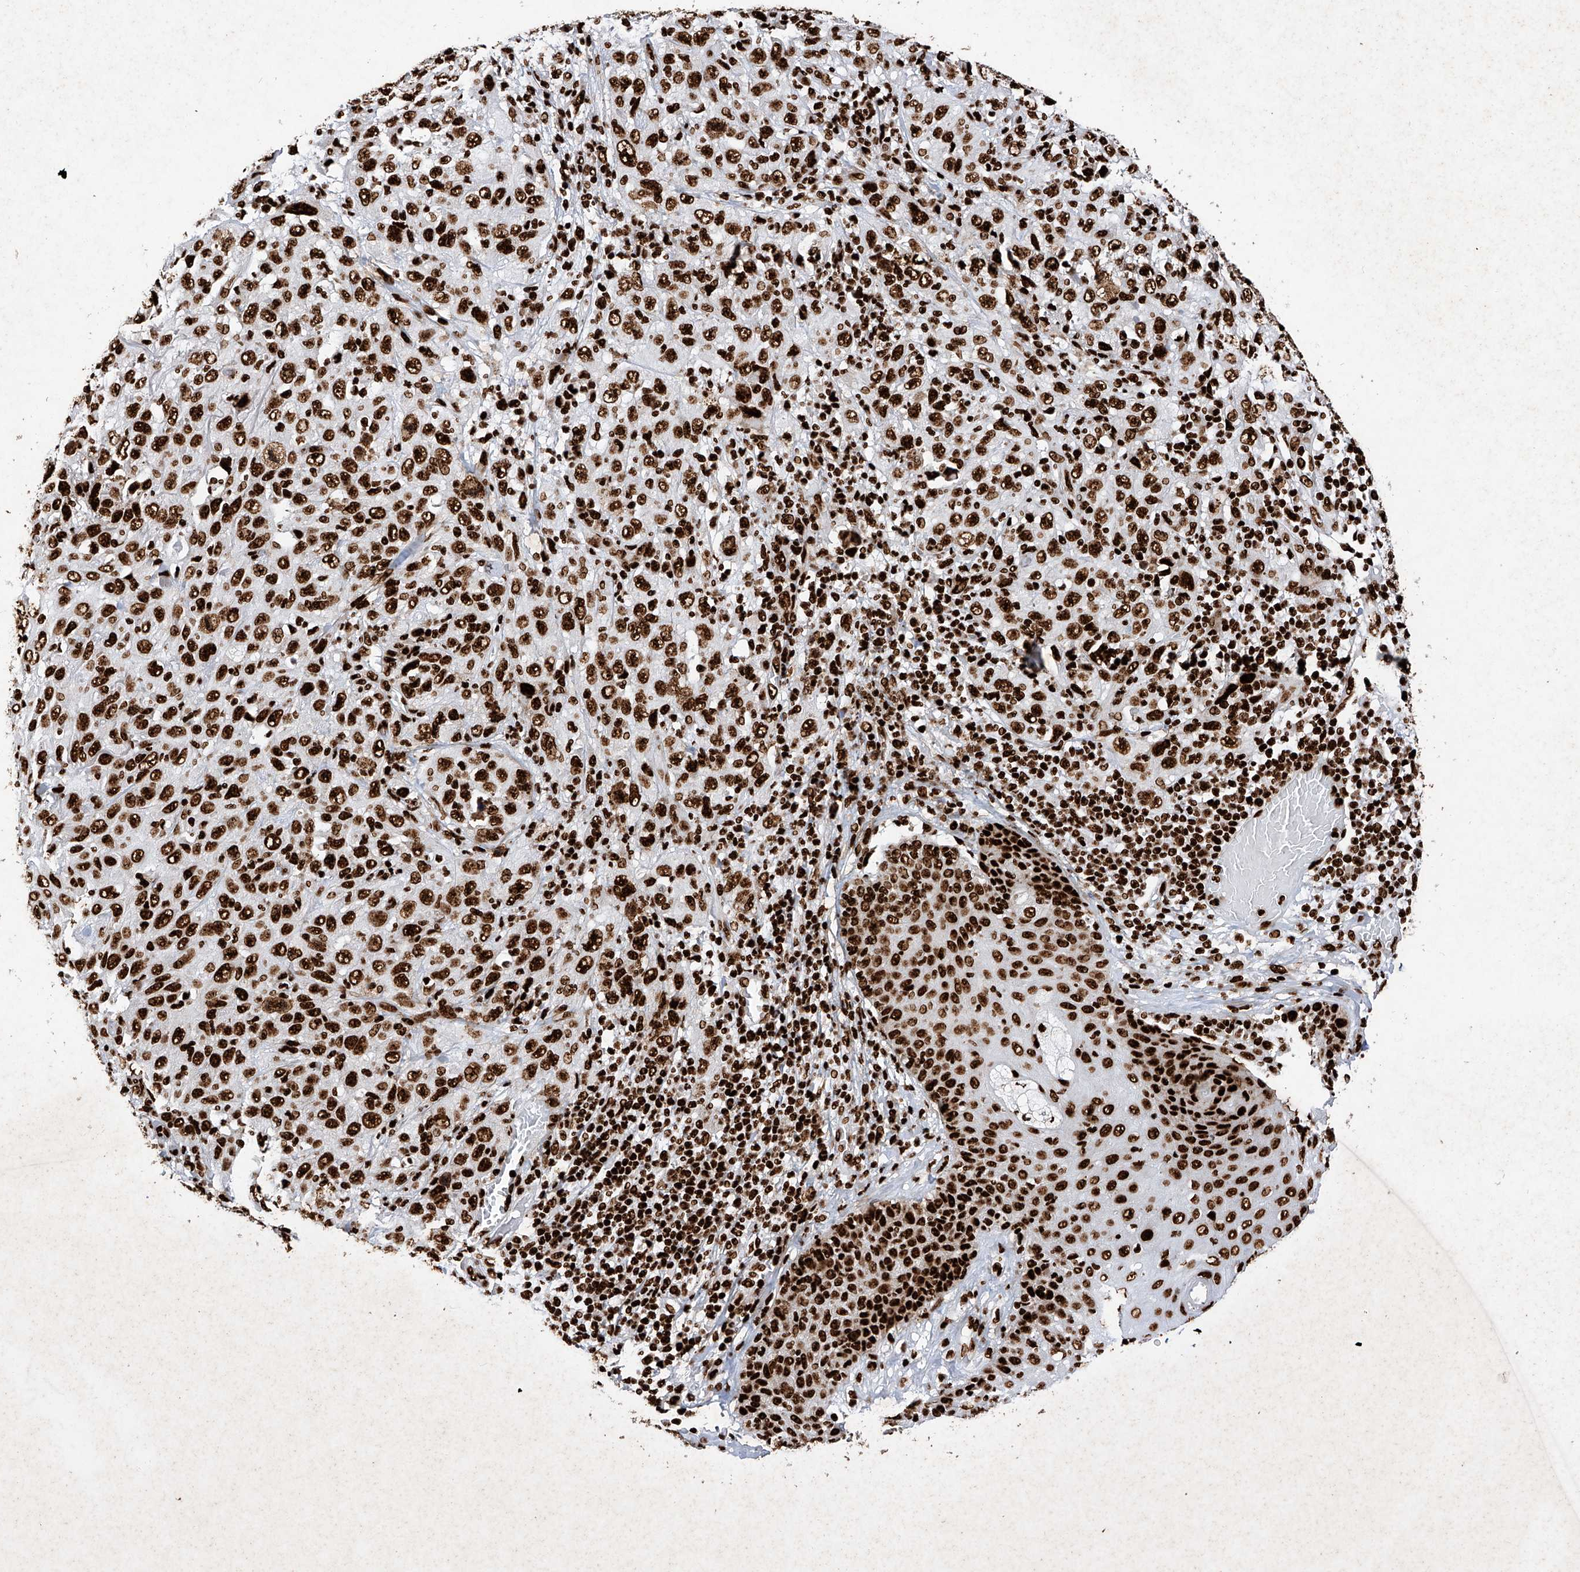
{"staining": {"intensity": "strong", "quantity": ">75%", "location": "nuclear"}, "tissue": "skin cancer", "cell_type": "Tumor cells", "image_type": "cancer", "snomed": [{"axis": "morphology", "description": "Squamous cell carcinoma, NOS"}, {"axis": "topography", "description": "Skin"}], "caption": "This image demonstrates IHC staining of skin squamous cell carcinoma, with high strong nuclear expression in about >75% of tumor cells.", "gene": "SRSF6", "patient": {"sex": "female", "age": 88}}